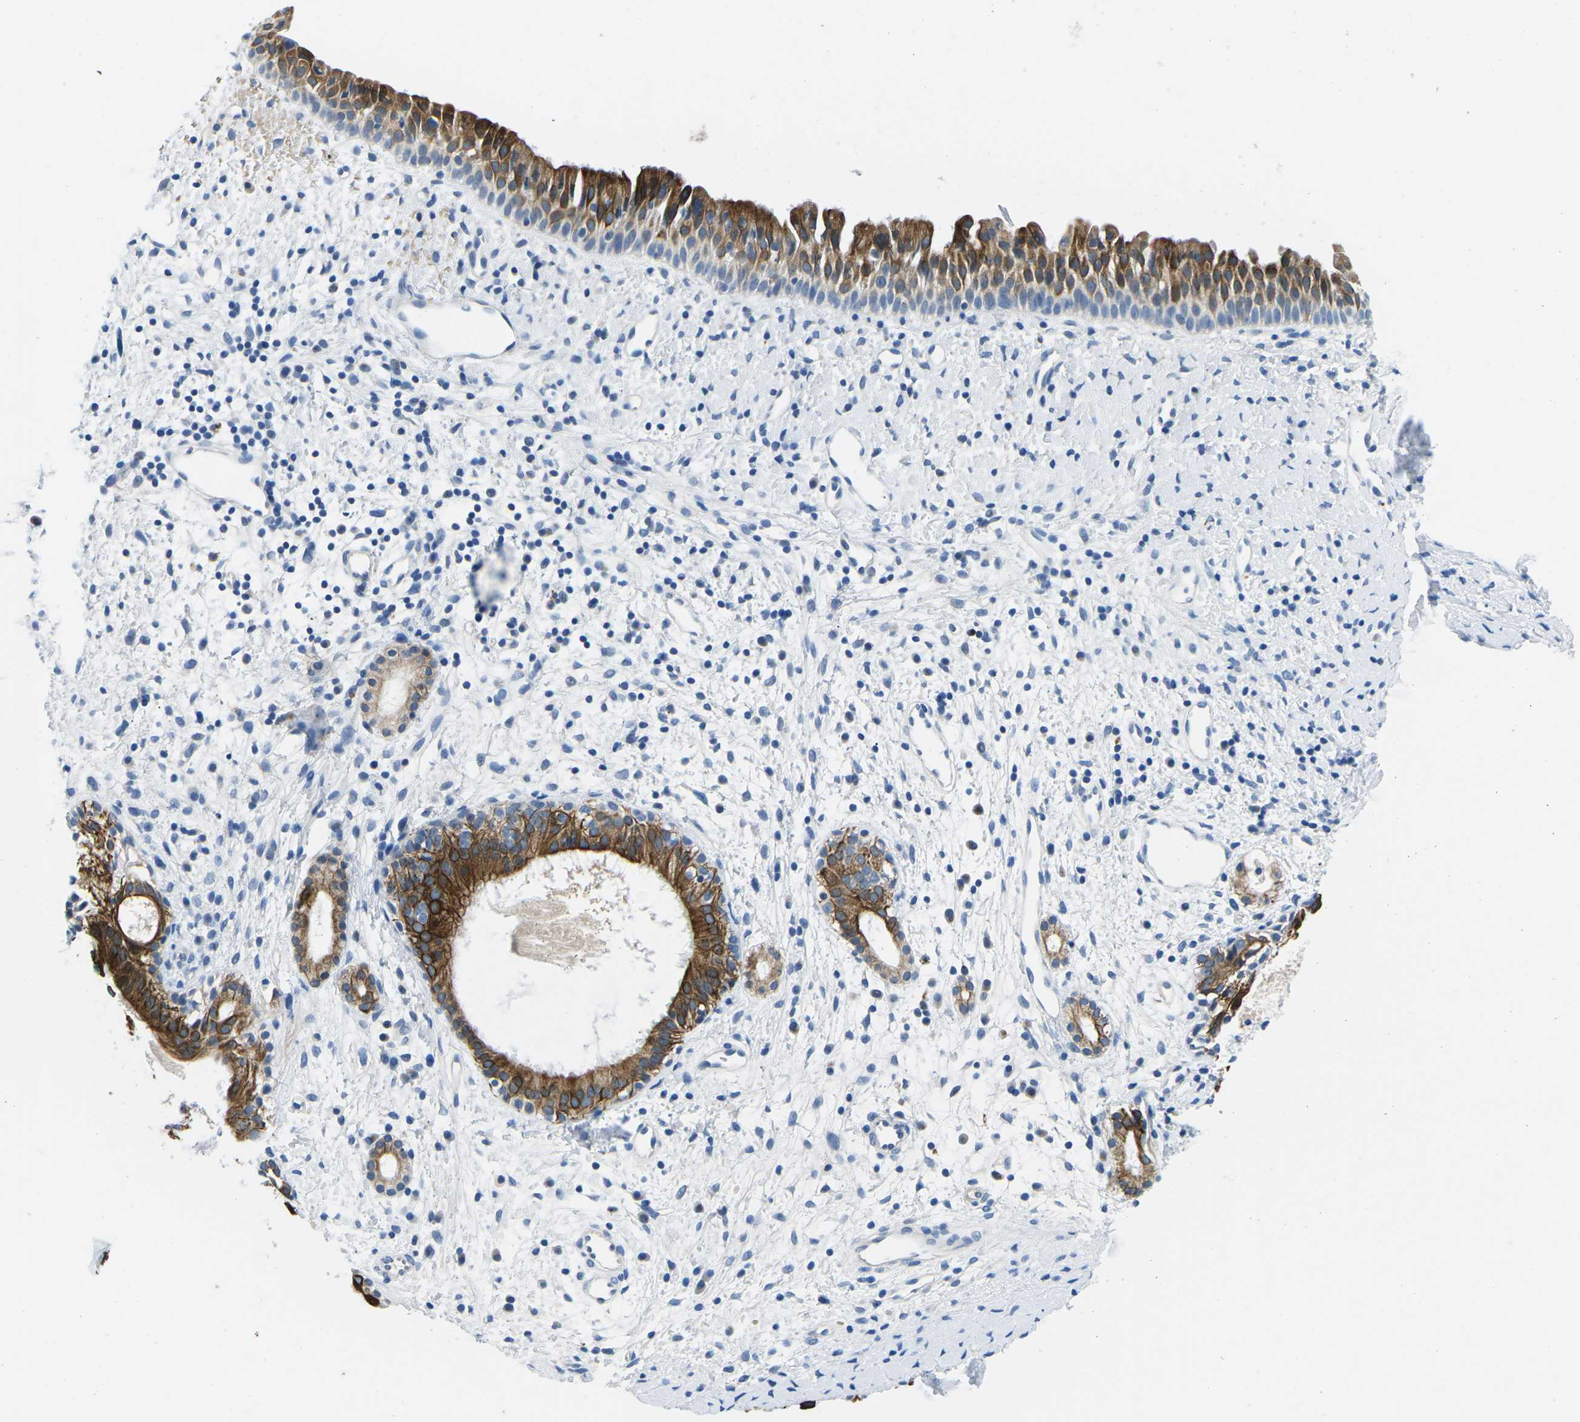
{"staining": {"intensity": "strong", "quantity": ">75%", "location": "cytoplasmic/membranous"}, "tissue": "nasopharynx", "cell_type": "Respiratory epithelial cells", "image_type": "normal", "snomed": [{"axis": "morphology", "description": "Normal tissue, NOS"}, {"axis": "topography", "description": "Nasopharynx"}], "caption": "A high-resolution micrograph shows IHC staining of benign nasopharynx, which displays strong cytoplasmic/membranous staining in about >75% of respiratory epithelial cells.", "gene": "TM6SF1", "patient": {"sex": "male", "age": 22}}